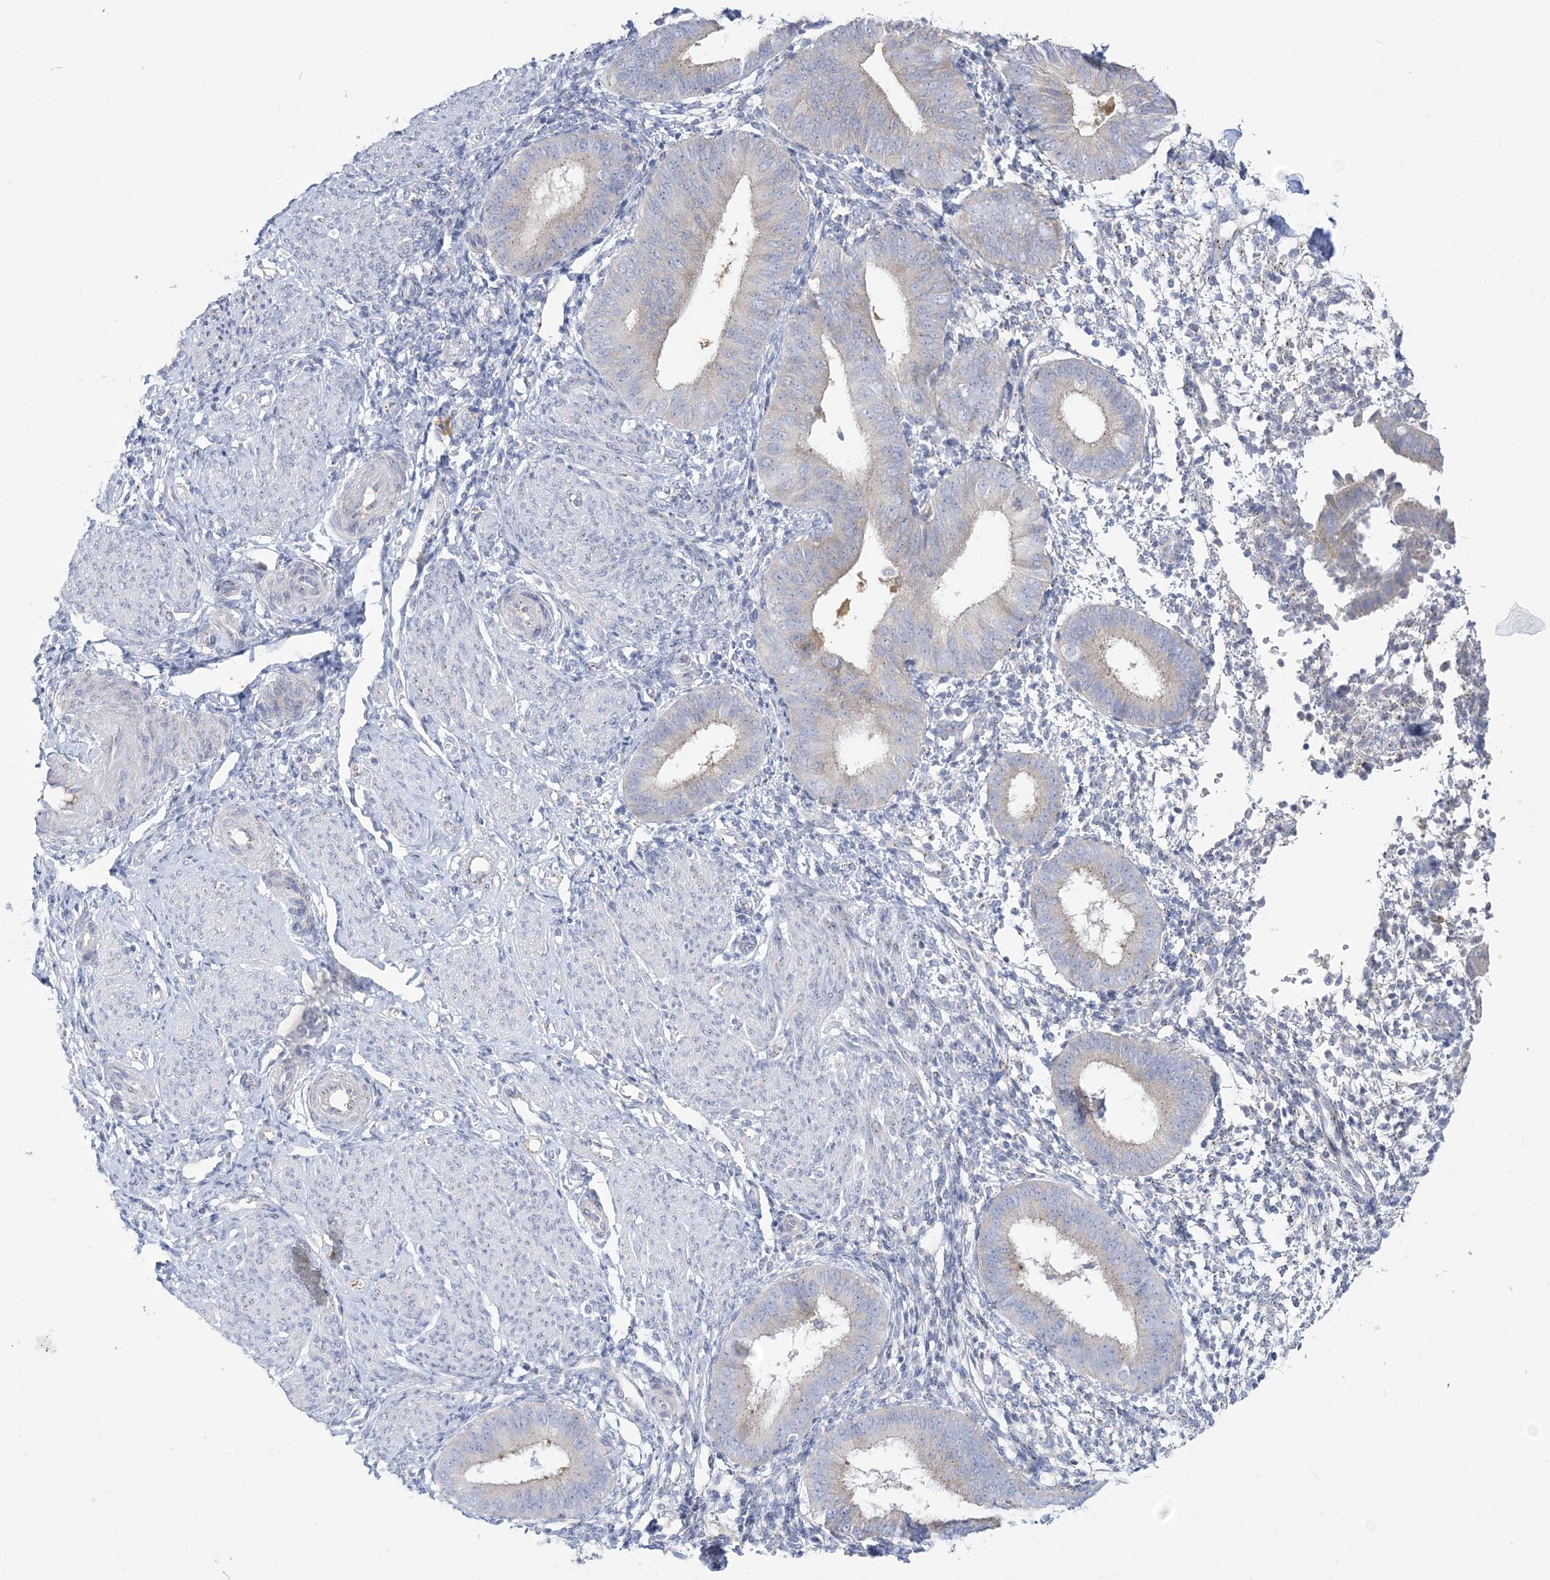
{"staining": {"intensity": "negative", "quantity": "none", "location": "none"}, "tissue": "endometrium", "cell_type": "Cells in endometrial stroma", "image_type": "normal", "snomed": [{"axis": "morphology", "description": "Normal tissue, NOS"}, {"axis": "topography", "description": "Uterus"}, {"axis": "topography", "description": "Endometrium"}], "caption": "Cells in endometrial stroma are negative for brown protein staining in benign endometrium. The staining is performed using DAB brown chromogen with nuclei counter-stained in using hematoxylin.", "gene": "SEMA3D", "patient": {"sex": "female", "age": 48}}